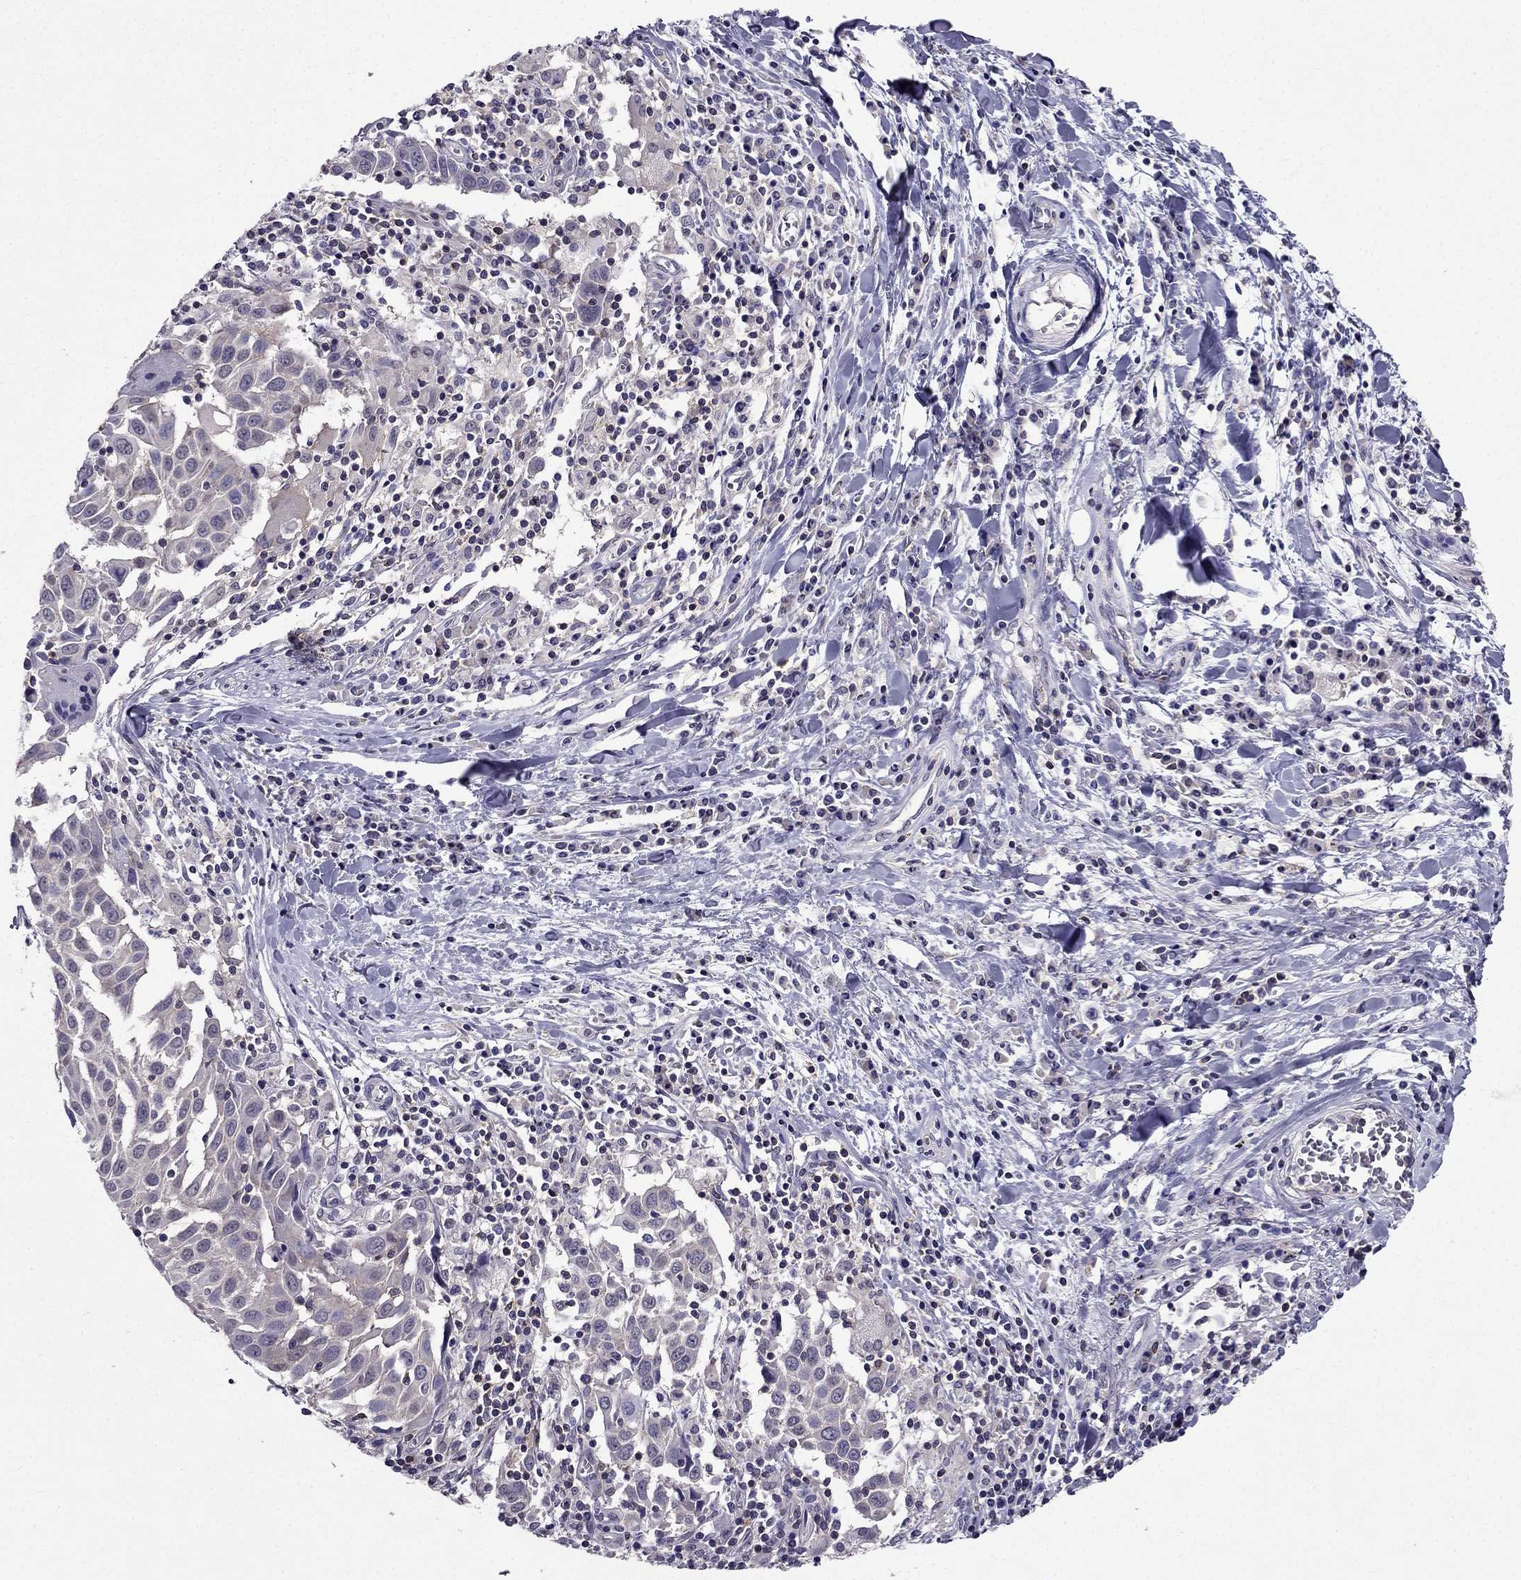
{"staining": {"intensity": "negative", "quantity": "none", "location": "none"}, "tissue": "lung cancer", "cell_type": "Tumor cells", "image_type": "cancer", "snomed": [{"axis": "morphology", "description": "Squamous cell carcinoma, NOS"}, {"axis": "topography", "description": "Lung"}], "caption": "The micrograph demonstrates no staining of tumor cells in lung cancer. (IHC, brightfield microscopy, high magnification).", "gene": "AAK1", "patient": {"sex": "male", "age": 57}}